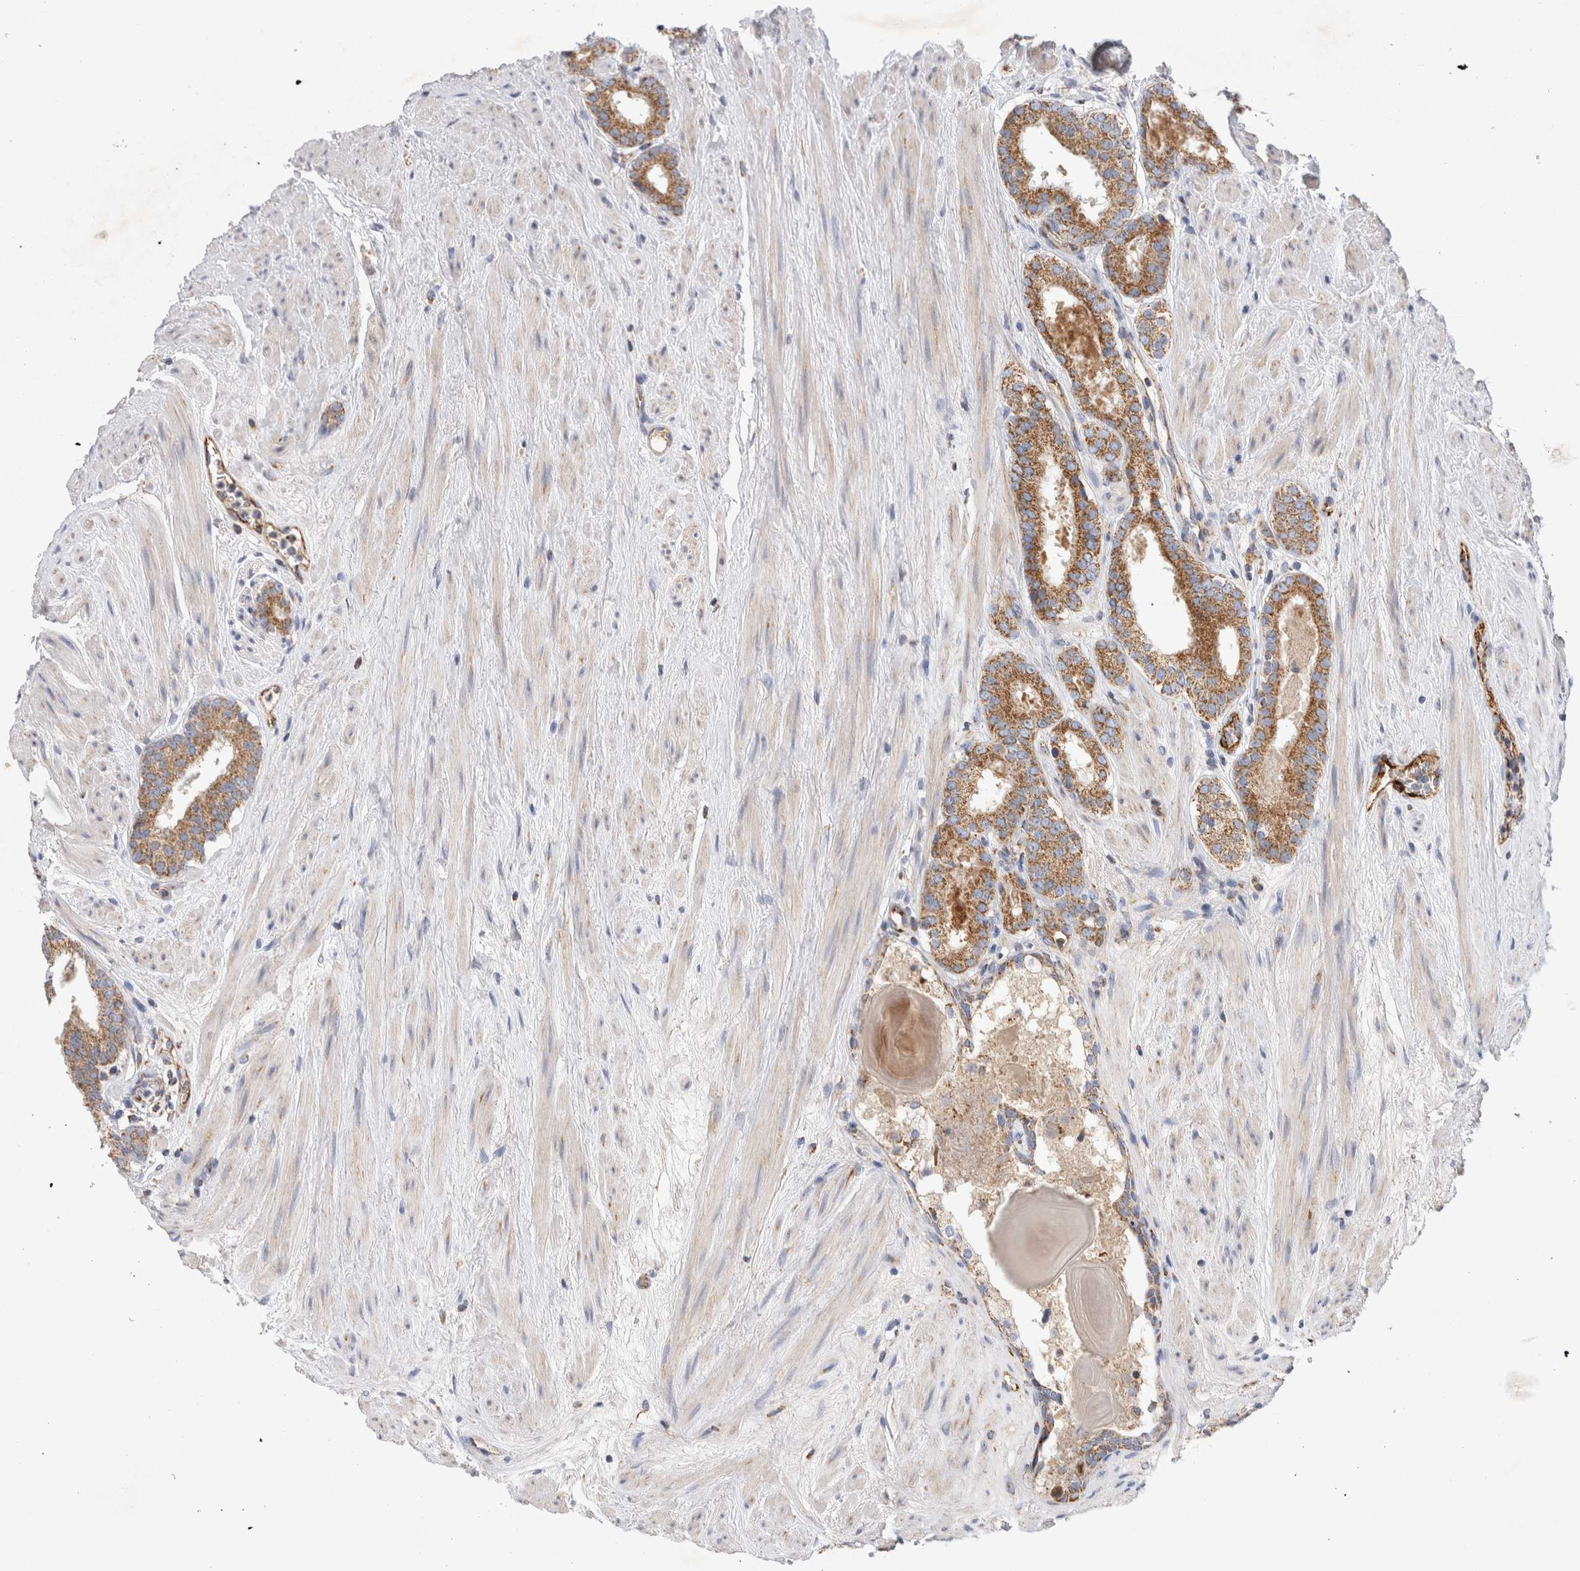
{"staining": {"intensity": "strong", "quantity": ">75%", "location": "cytoplasmic/membranous"}, "tissue": "prostate cancer", "cell_type": "Tumor cells", "image_type": "cancer", "snomed": [{"axis": "morphology", "description": "Adenocarcinoma, Low grade"}, {"axis": "topography", "description": "Prostate"}], "caption": "Prostate low-grade adenocarcinoma was stained to show a protein in brown. There is high levels of strong cytoplasmic/membranous expression in approximately >75% of tumor cells. The protein of interest is shown in brown color, while the nuclei are stained blue.", "gene": "IARS2", "patient": {"sex": "male", "age": 69}}